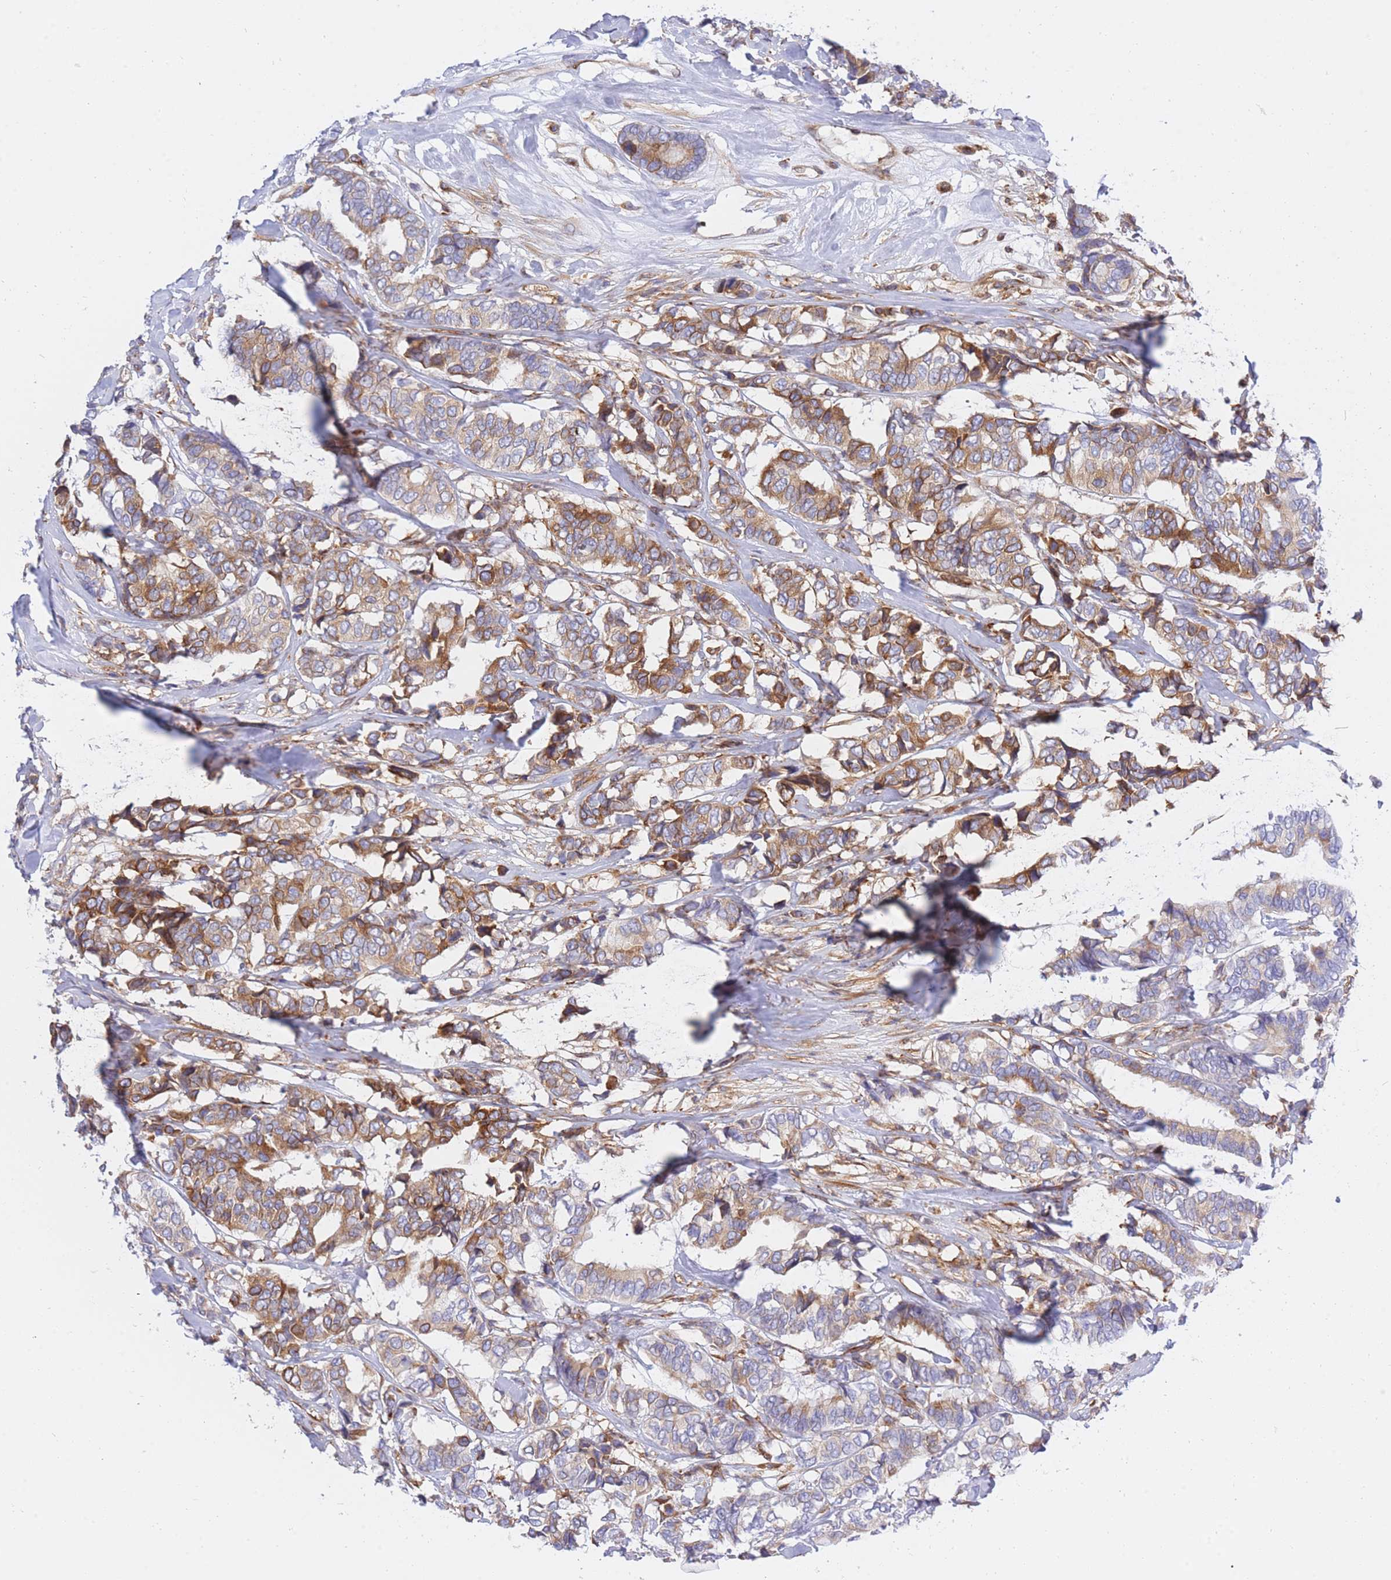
{"staining": {"intensity": "moderate", "quantity": ">75%", "location": "cytoplasmic/membranous"}, "tissue": "breast cancer", "cell_type": "Tumor cells", "image_type": "cancer", "snomed": [{"axis": "morphology", "description": "Duct carcinoma"}, {"axis": "topography", "description": "Breast"}], "caption": "Immunohistochemical staining of infiltrating ductal carcinoma (breast) reveals moderate cytoplasmic/membranous protein positivity in about >75% of tumor cells. The protein is shown in brown color, while the nuclei are stained blue.", "gene": "REM1", "patient": {"sex": "female", "age": 87}}